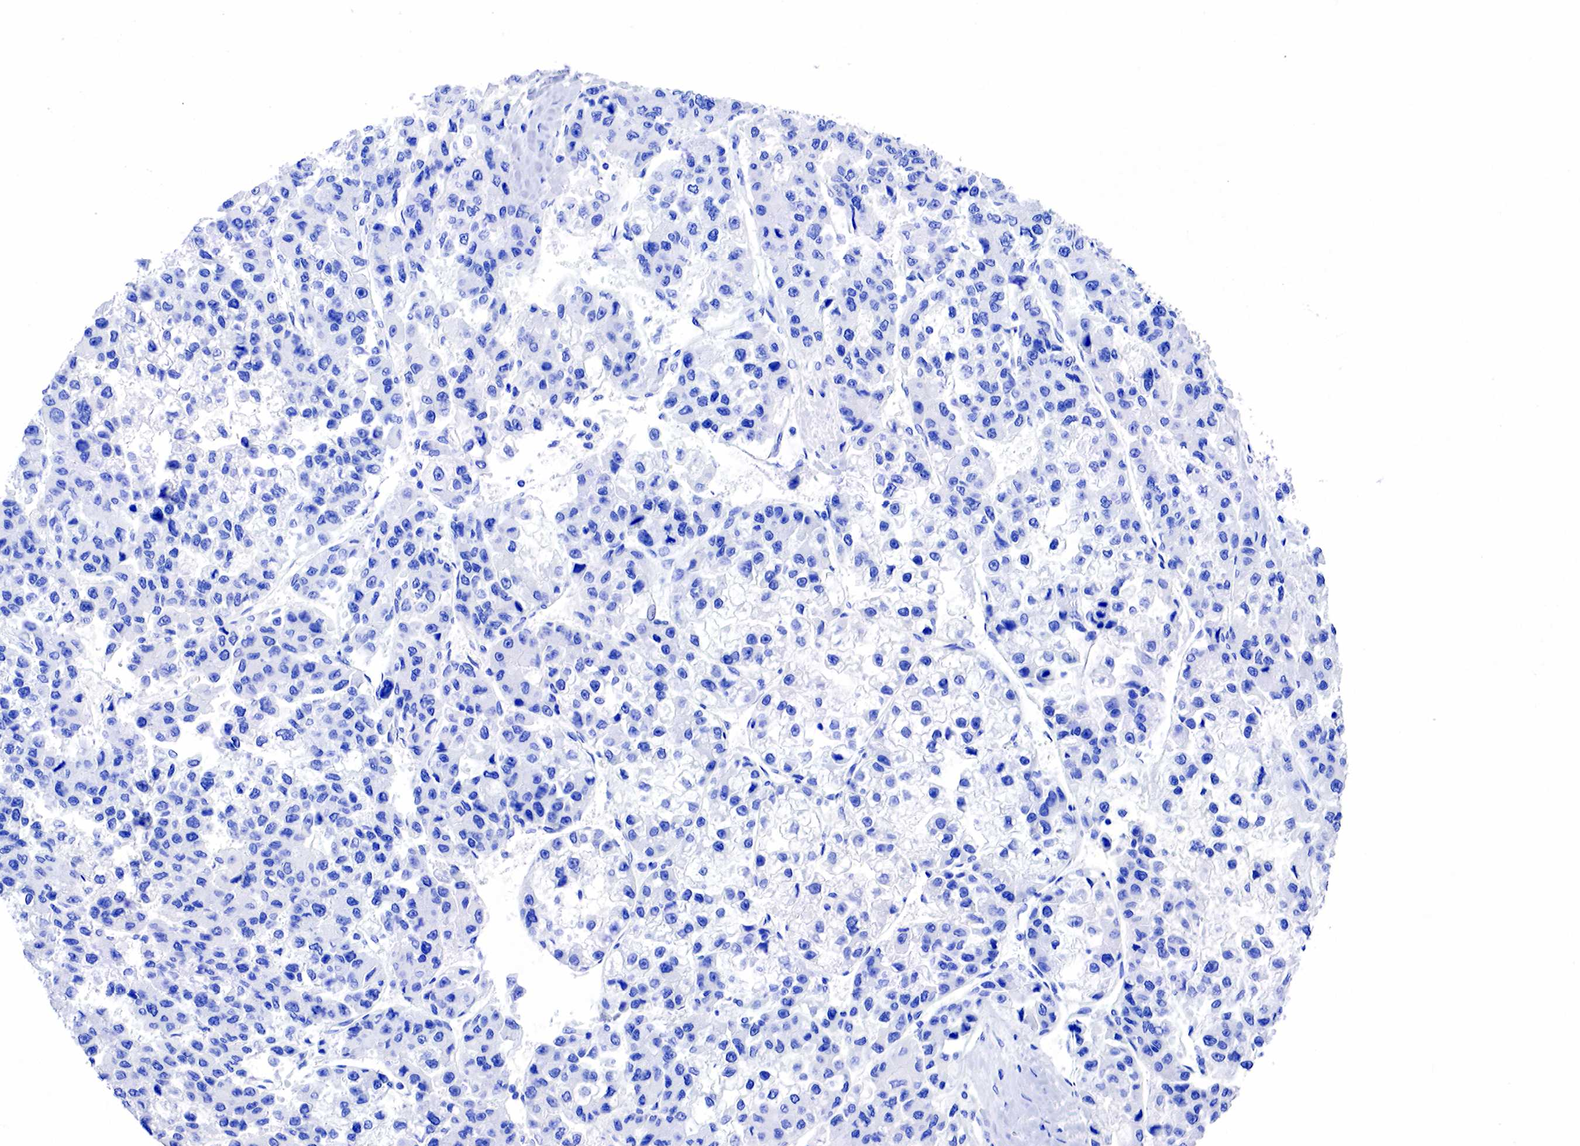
{"staining": {"intensity": "negative", "quantity": "none", "location": "none"}, "tissue": "liver cancer", "cell_type": "Tumor cells", "image_type": "cancer", "snomed": [{"axis": "morphology", "description": "Carcinoma, Hepatocellular, NOS"}, {"axis": "topography", "description": "Liver"}], "caption": "This is an immunohistochemistry image of human liver hepatocellular carcinoma. There is no staining in tumor cells.", "gene": "KLK3", "patient": {"sex": "female", "age": 66}}